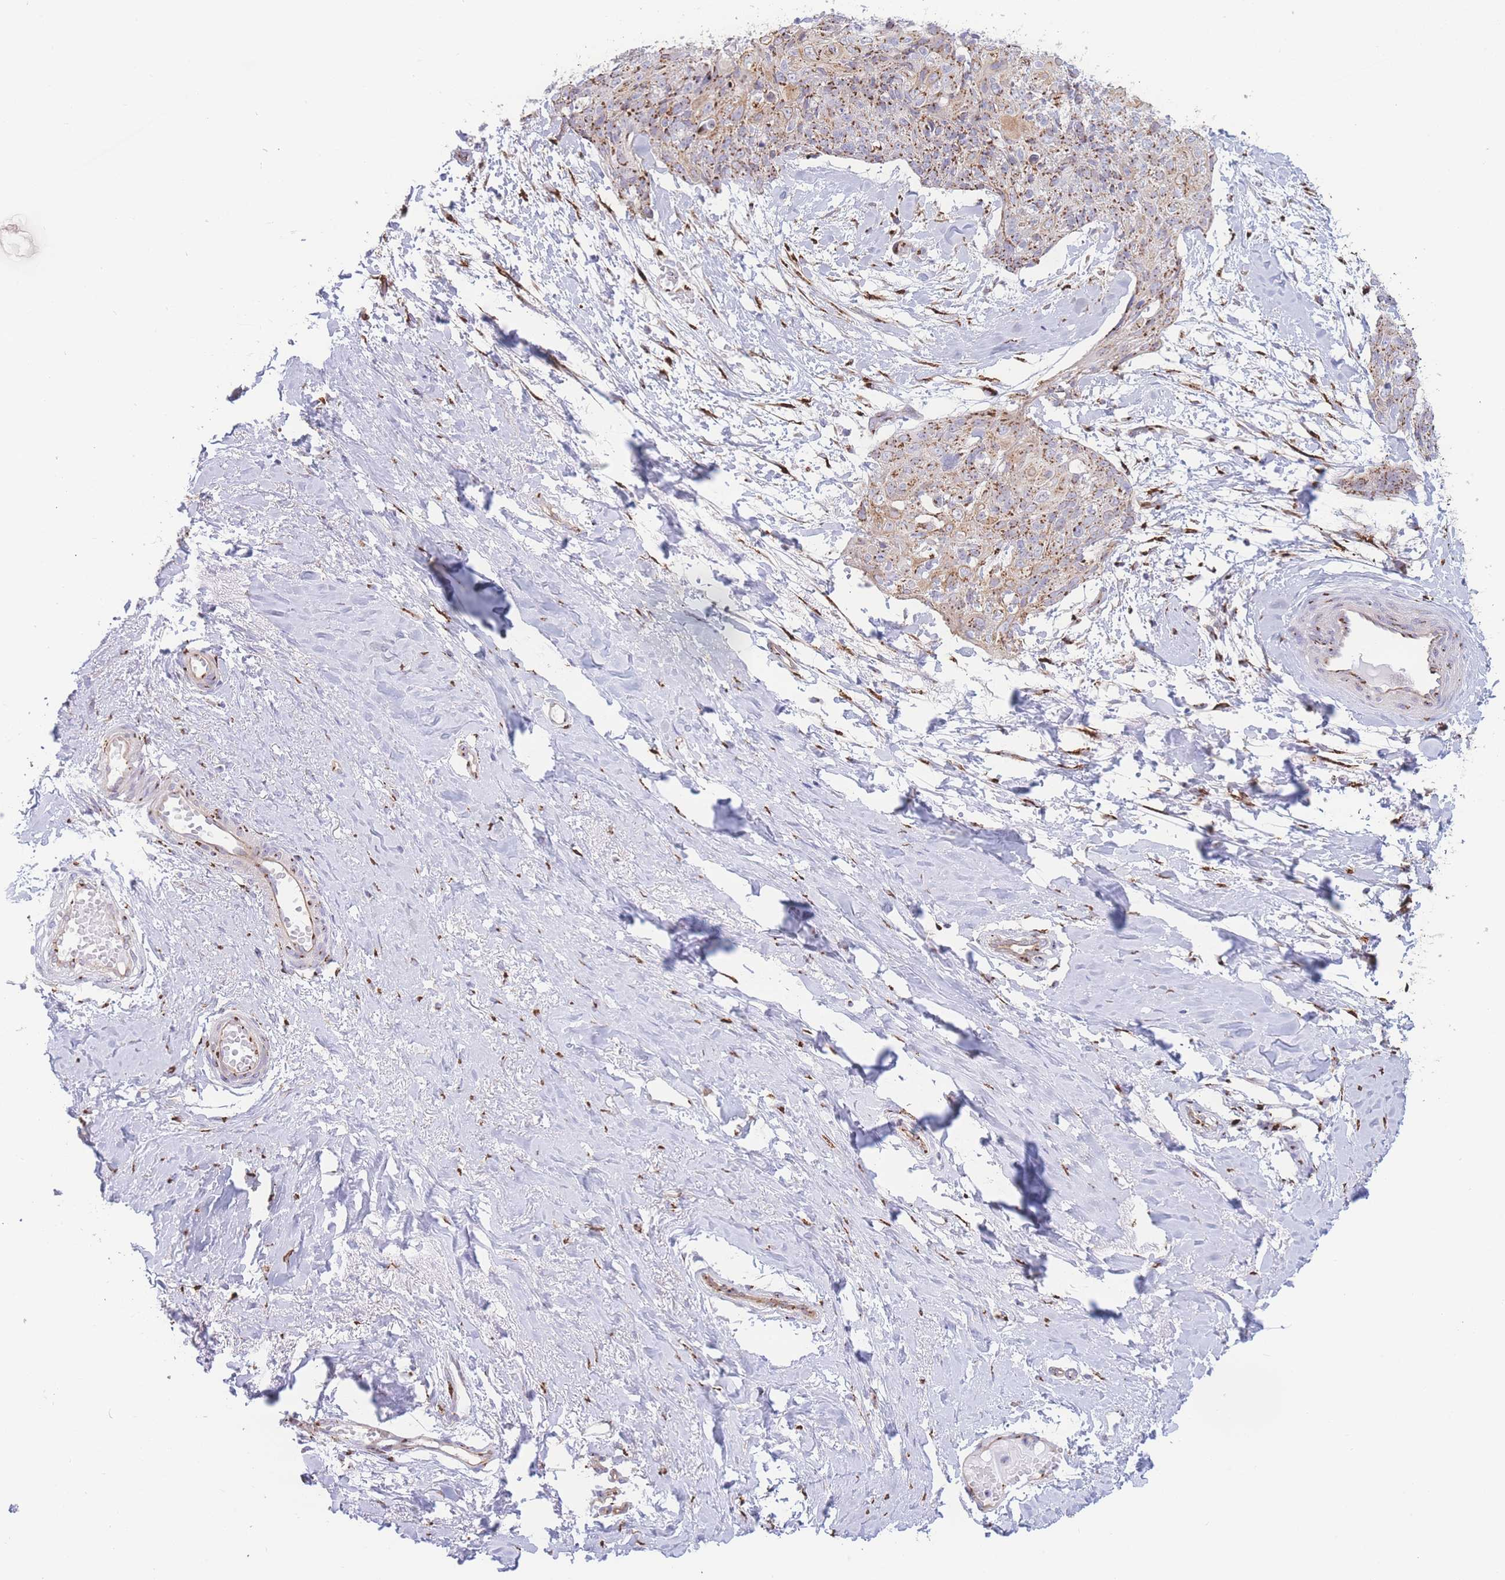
{"staining": {"intensity": "moderate", "quantity": ">75%", "location": "cytoplasmic/membranous"}, "tissue": "skin cancer", "cell_type": "Tumor cells", "image_type": "cancer", "snomed": [{"axis": "morphology", "description": "Squamous cell carcinoma, NOS"}, {"axis": "topography", "description": "Skin"}, {"axis": "topography", "description": "Vulva"}], "caption": "A micrograph showing moderate cytoplasmic/membranous staining in approximately >75% of tumor cells in skin cancer, as visualized by brown immunohistochemical staining.", "gene": "GOLM2", "patient": {"sex": "female", "age": 85}}